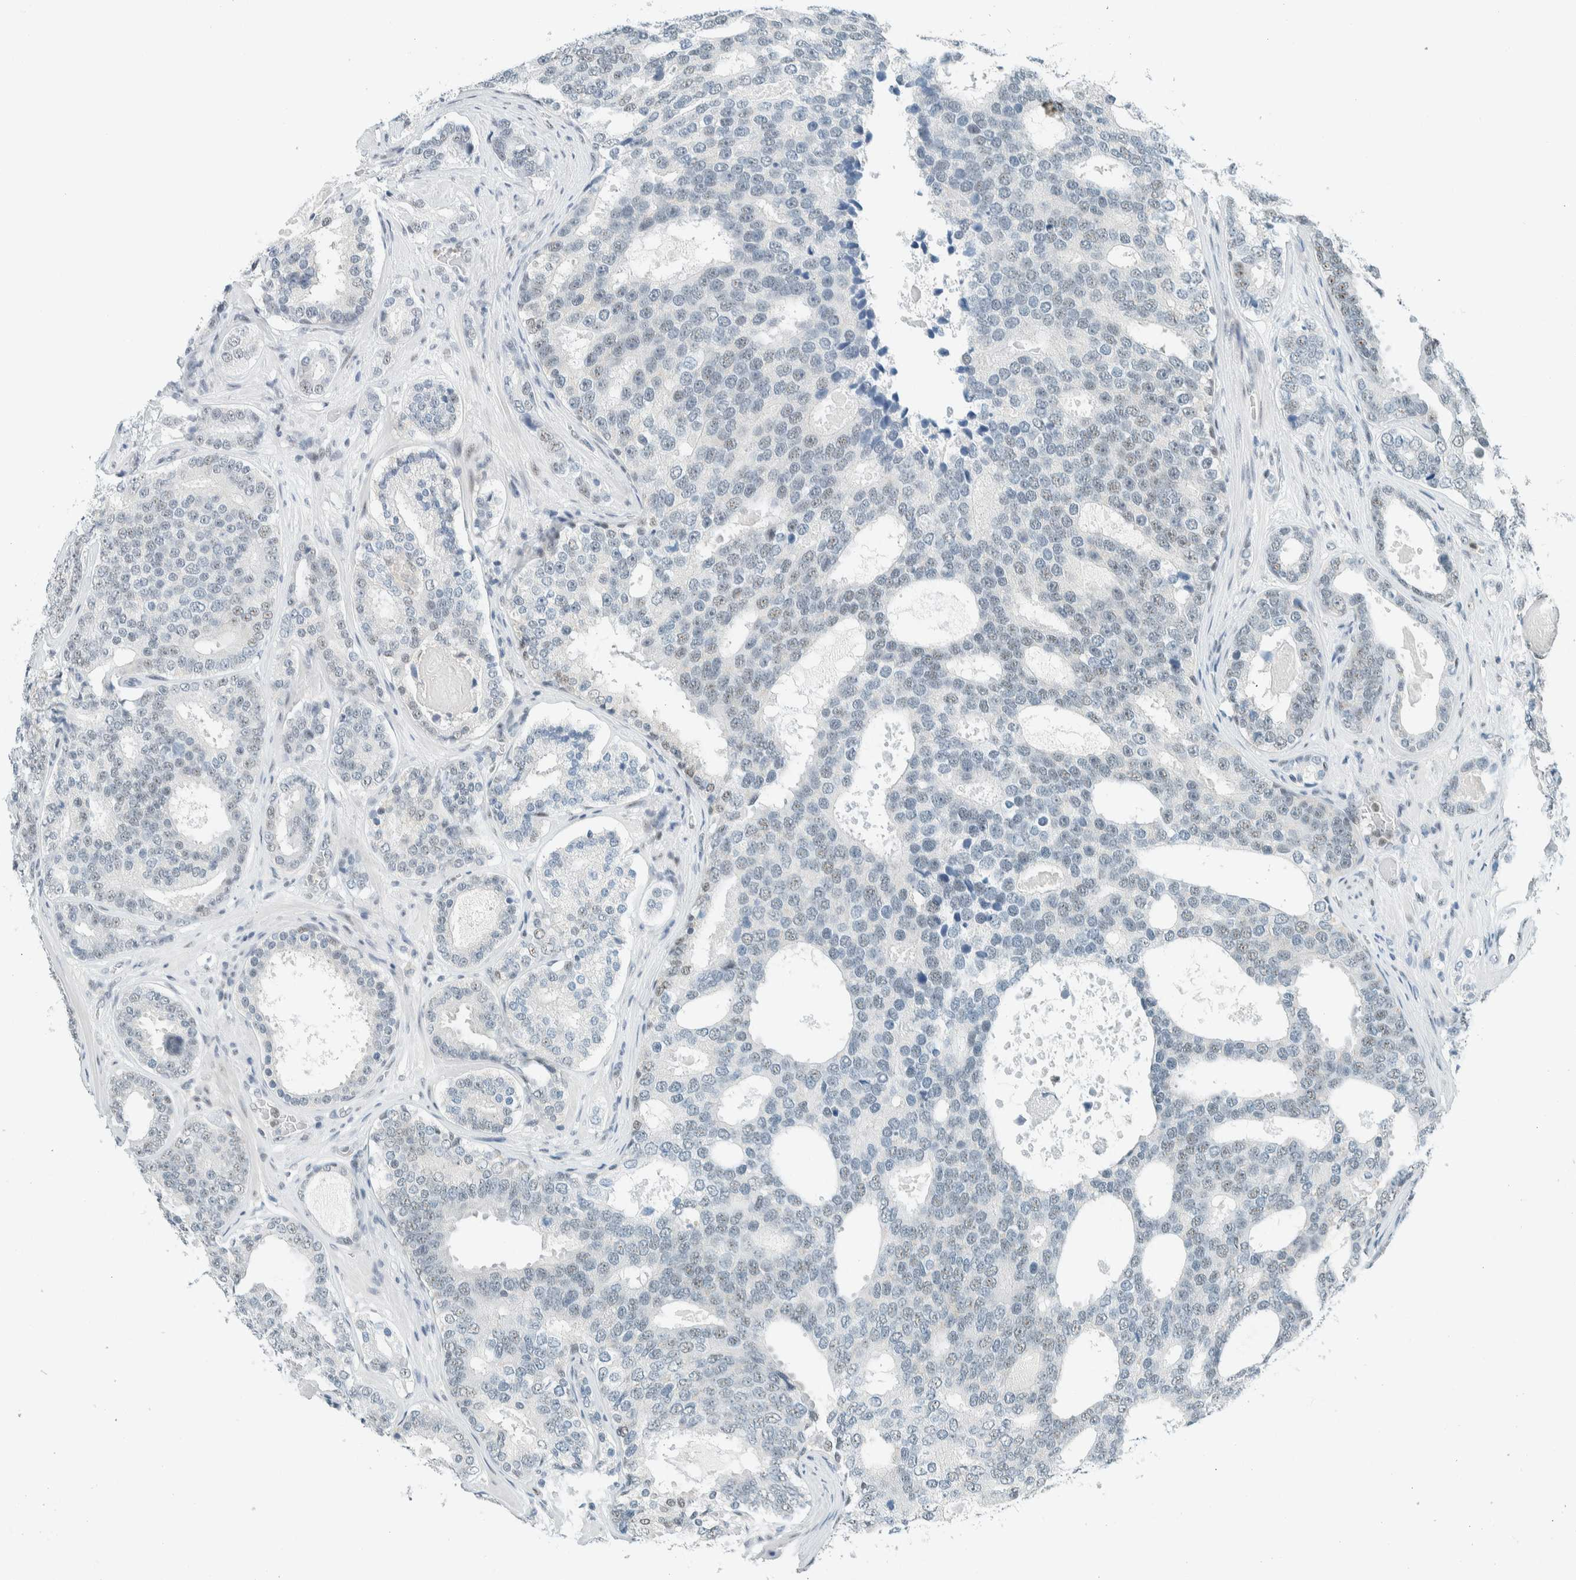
{"staining": {"intensity": "negative", "quantity": "none", "location": "none"}, "tissue": "prostate cancer", "cell_type": "Tumor cells", "image_type": "cancer", "snomed": [{"axis": "morphology", "description": "Adenocarcinoma, High grade"}, {"axis": "topography", "description": "Prostate"}], "caption": "Tumor cells are negative for protein expression in human prostate cancer.", "gene": "CYSRT1", "patient": {"sex": "male", "age": 60}}